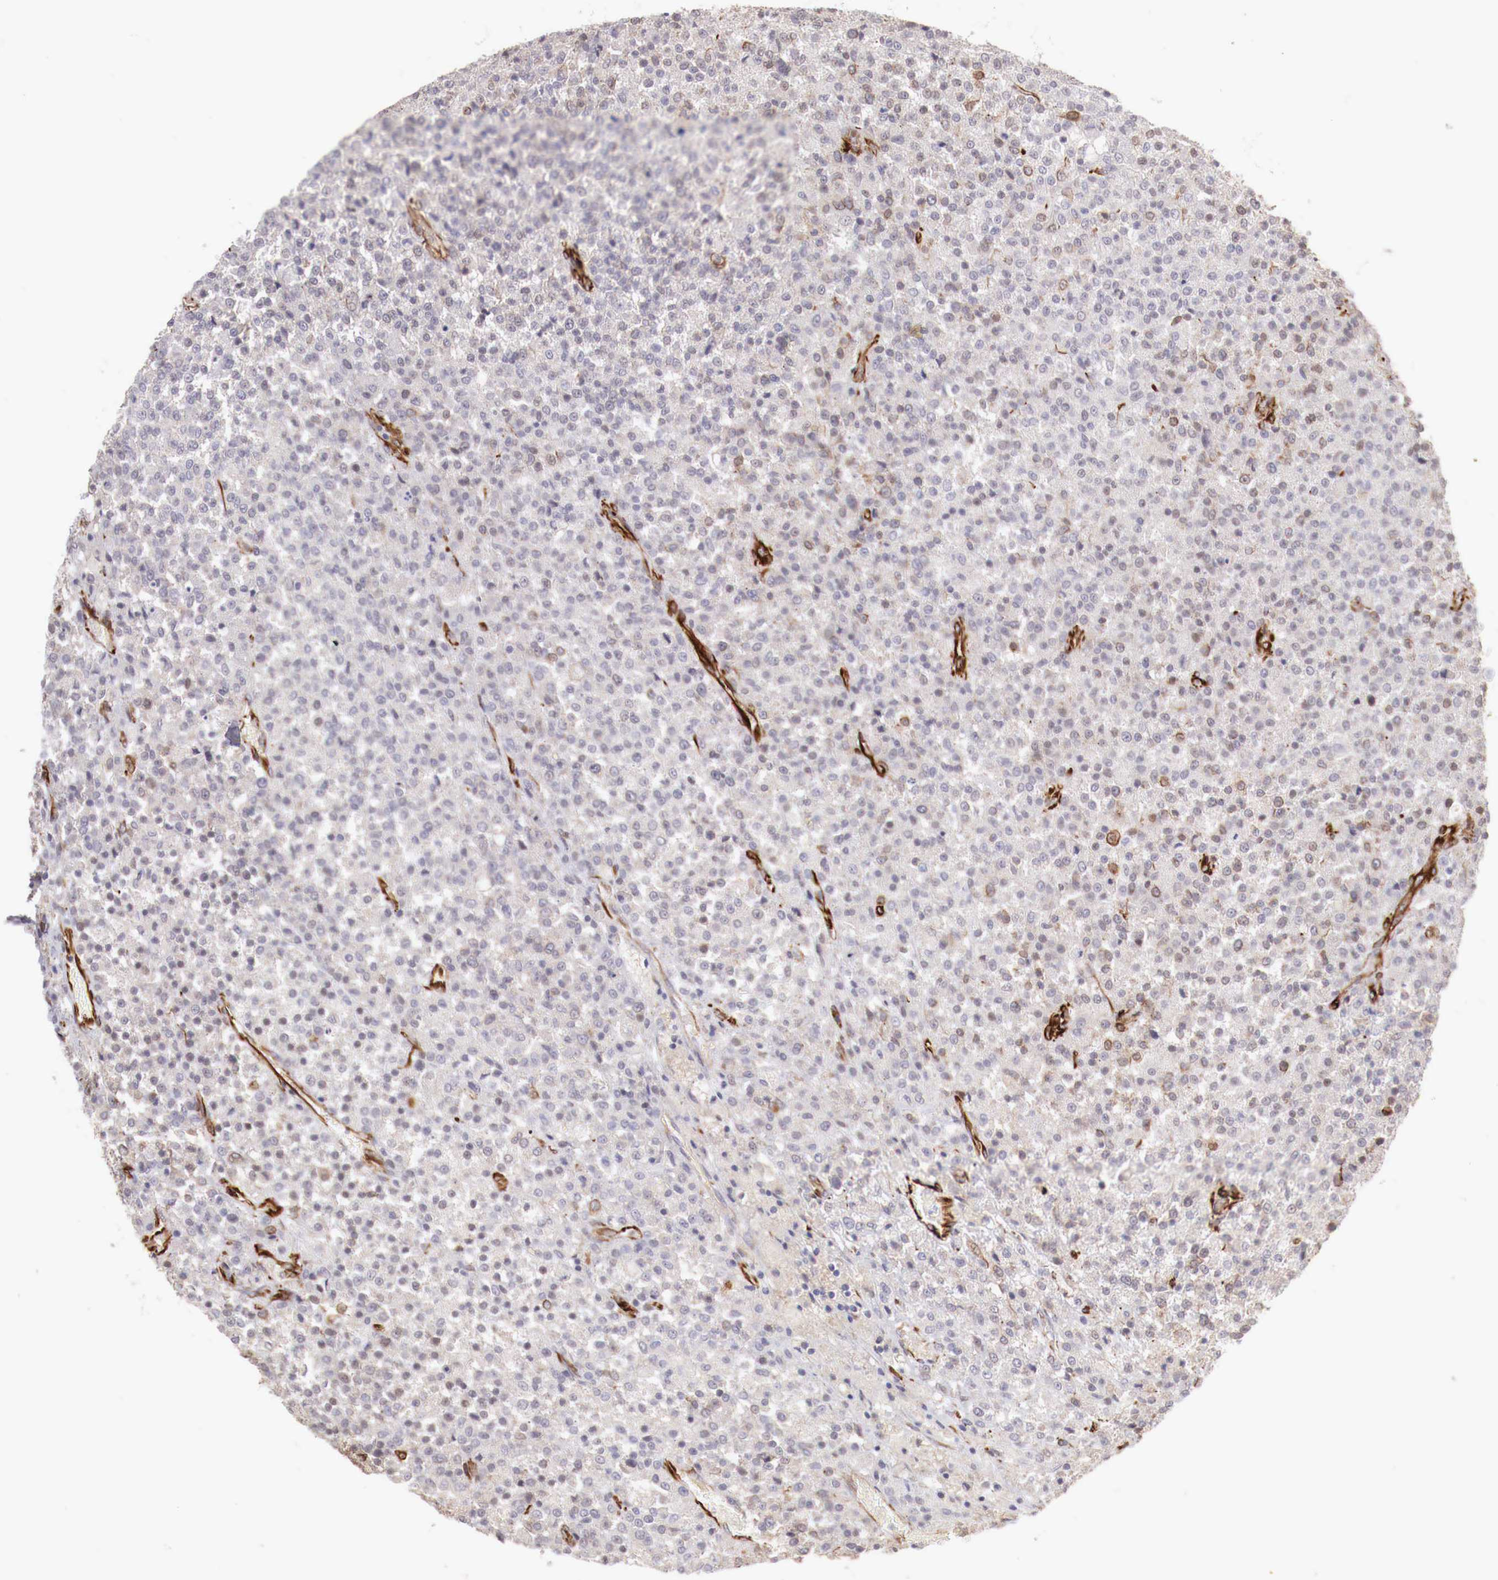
{"staining": {"intensity": "negative", "quantity": "none", "location": "none"}, "tissue": "testis cancer", "cell_type": "Tumor cells", "image_type": "cancer", "snomed": [{"axis": "morphology", "description": "Seminoma, NOS"}, {"axis": "topography", "description": "Testis"}], "caption": "Human testis cancer (seminoma) stained for a protein using IHC demonstrates no expression in tumor cells.", "gene": "WT1", "patient": {"sex": "male", "age": 59}}